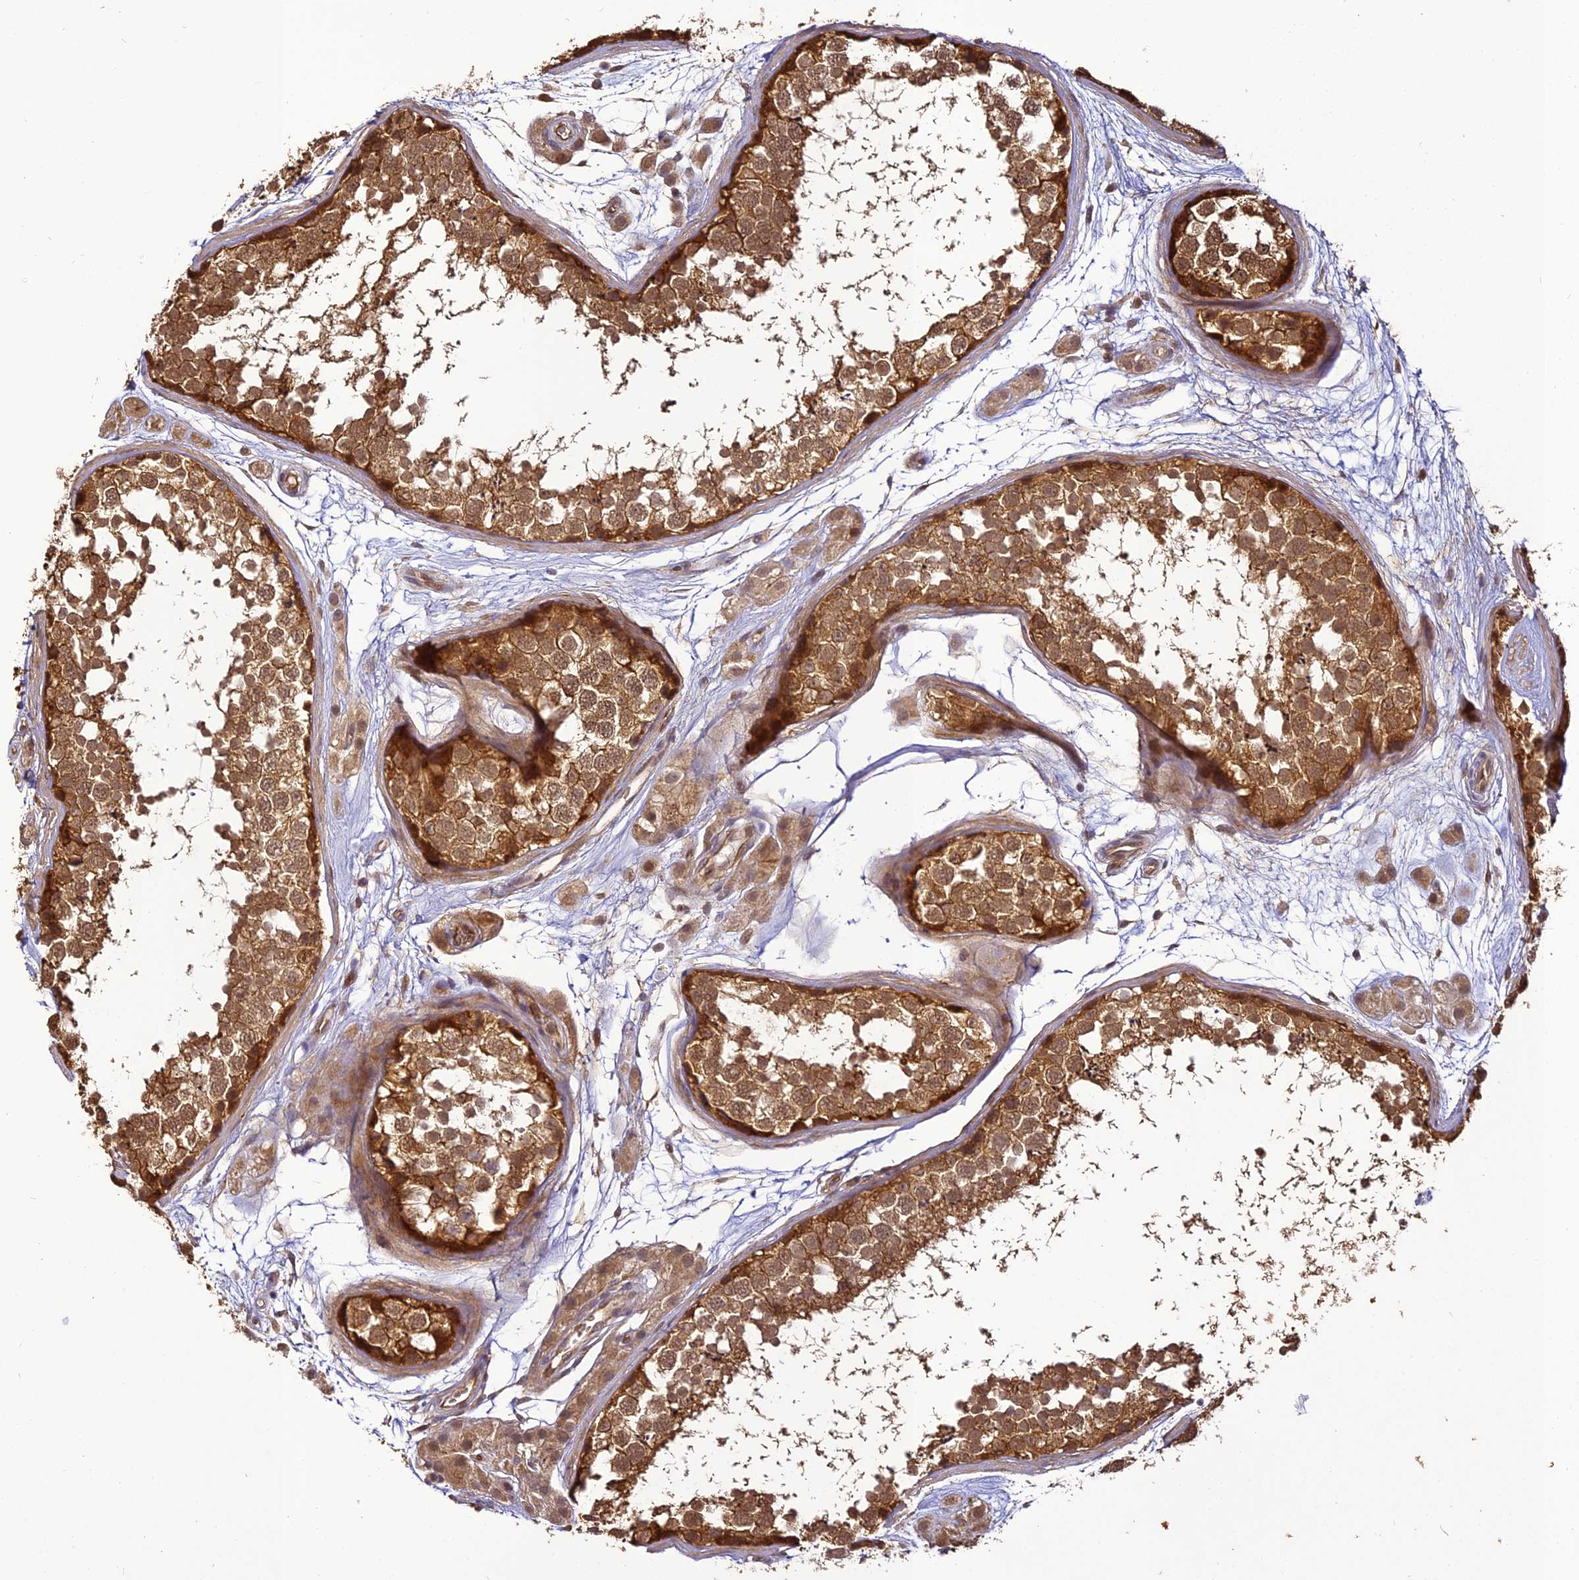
{"staining": {"intensity": "strong", "quantity": ">75%", "location": "cytoplasmic/membranous"}, "tissue": "testis", "cell_type": "Cells in seminiferous ducts", "image_type": "normal", "snomed": [{"axis": "morphology", "description": "Normal tissue, NOS"}, {"axis": "topography", "description": "Testis"}], "caption": "Immunohistochemistry (DAB) staining of benign human testis reveals strong cytoplasmic/membranous protein staining in about >75% of cells in seminiferous ducts.", "gene": "BCDIN3D", "patient": {"sex": "male", "age": 56}}